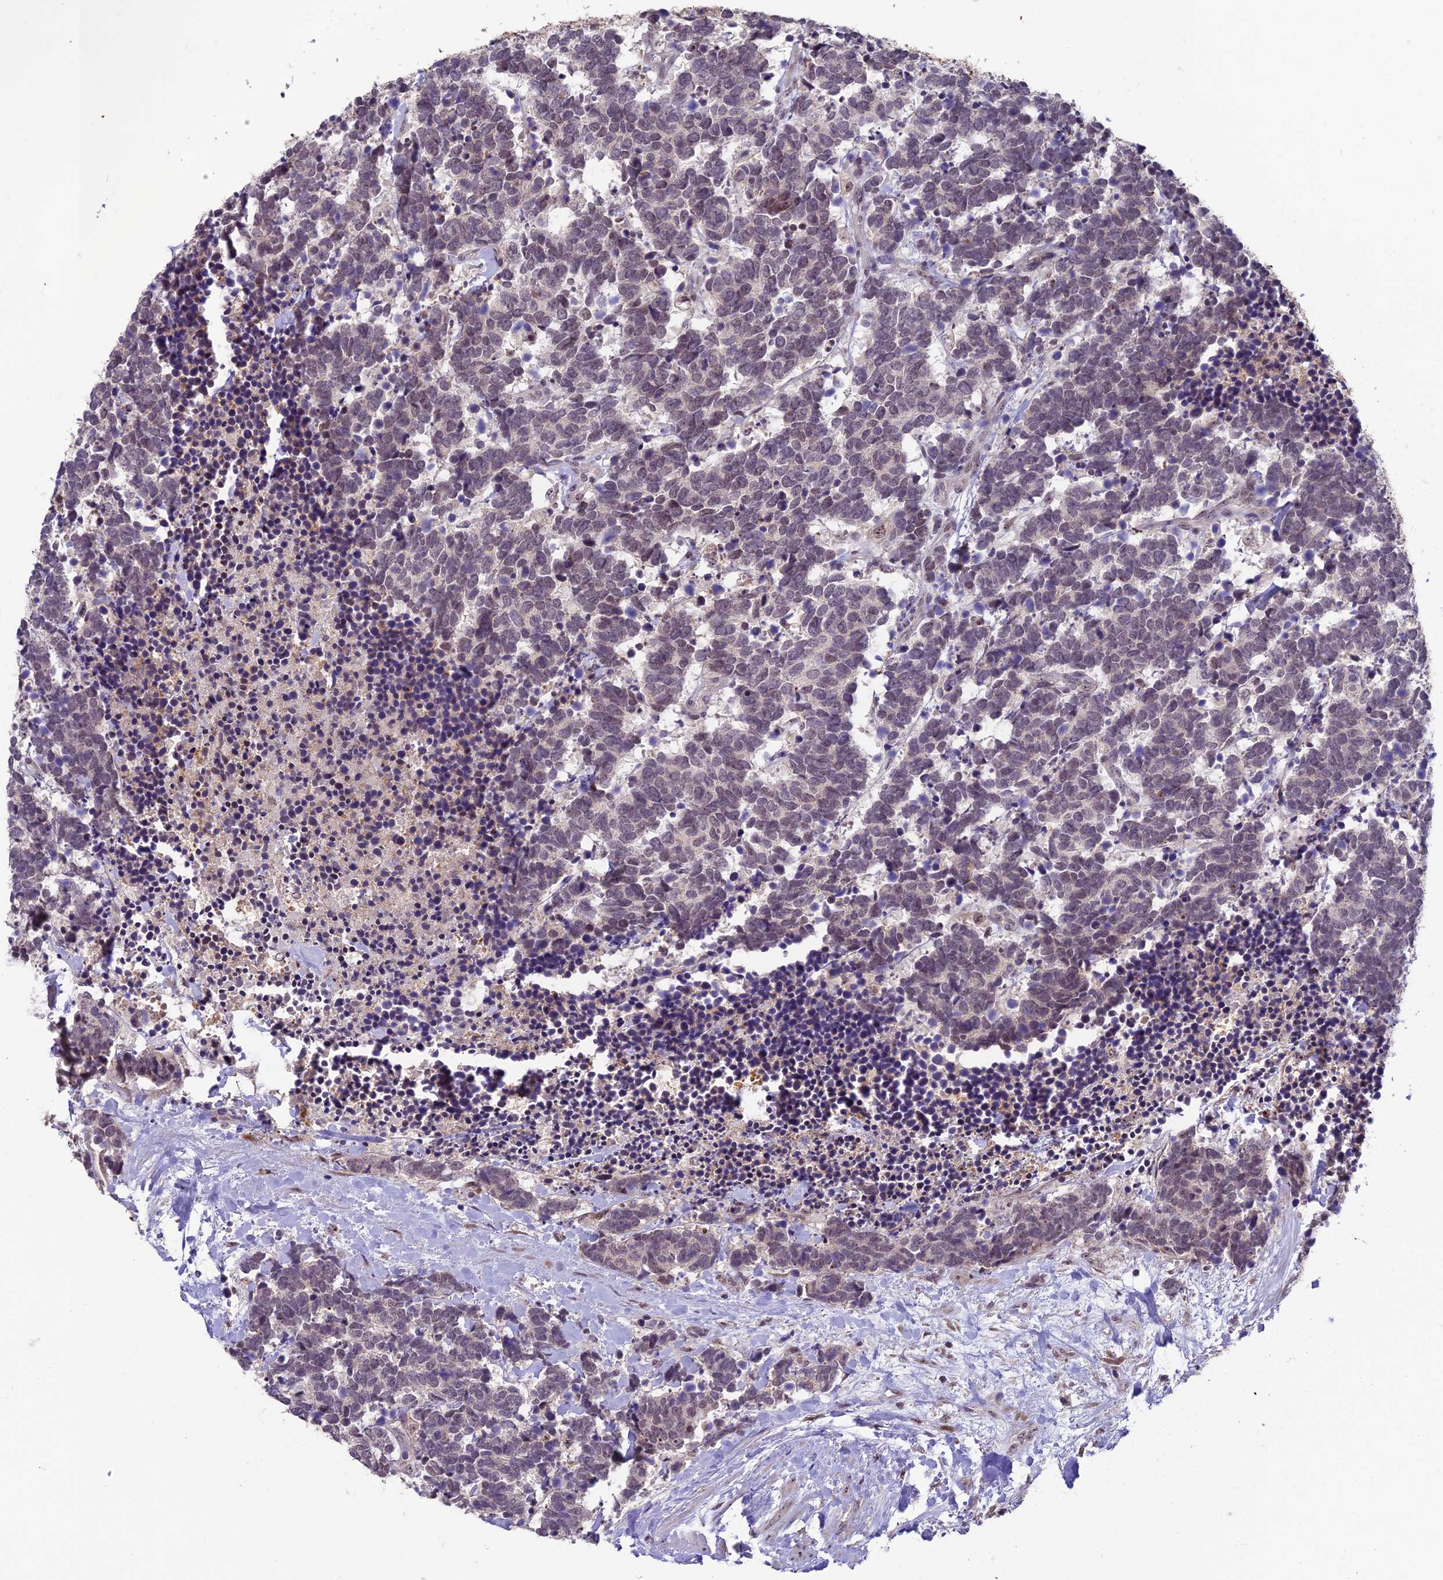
{"staining": {"intensity": "negative", "quantity": "none", "location": "none"}, "tissue": "carcinoid", "cell_type": "Tumor cells", "image_type": "cancer", "snomed": [{"axis": "morphology", "description": "Carcinoma, NOS"}, {"axis": "morphology", "description": "Carcinoid, malignant, NOS"}, {"axis": "topography", "description": "Prostate"}], "caption": "Tumor cells show no significant protein staining in carcinoma. The staining is performed using DAB (3,3'-diaminobenzidine) brown chromogen with nuclei counter-stained in using hematoxylin.", "gene": "ZNF333", "patient": {"sex": "male", "age": 57}}